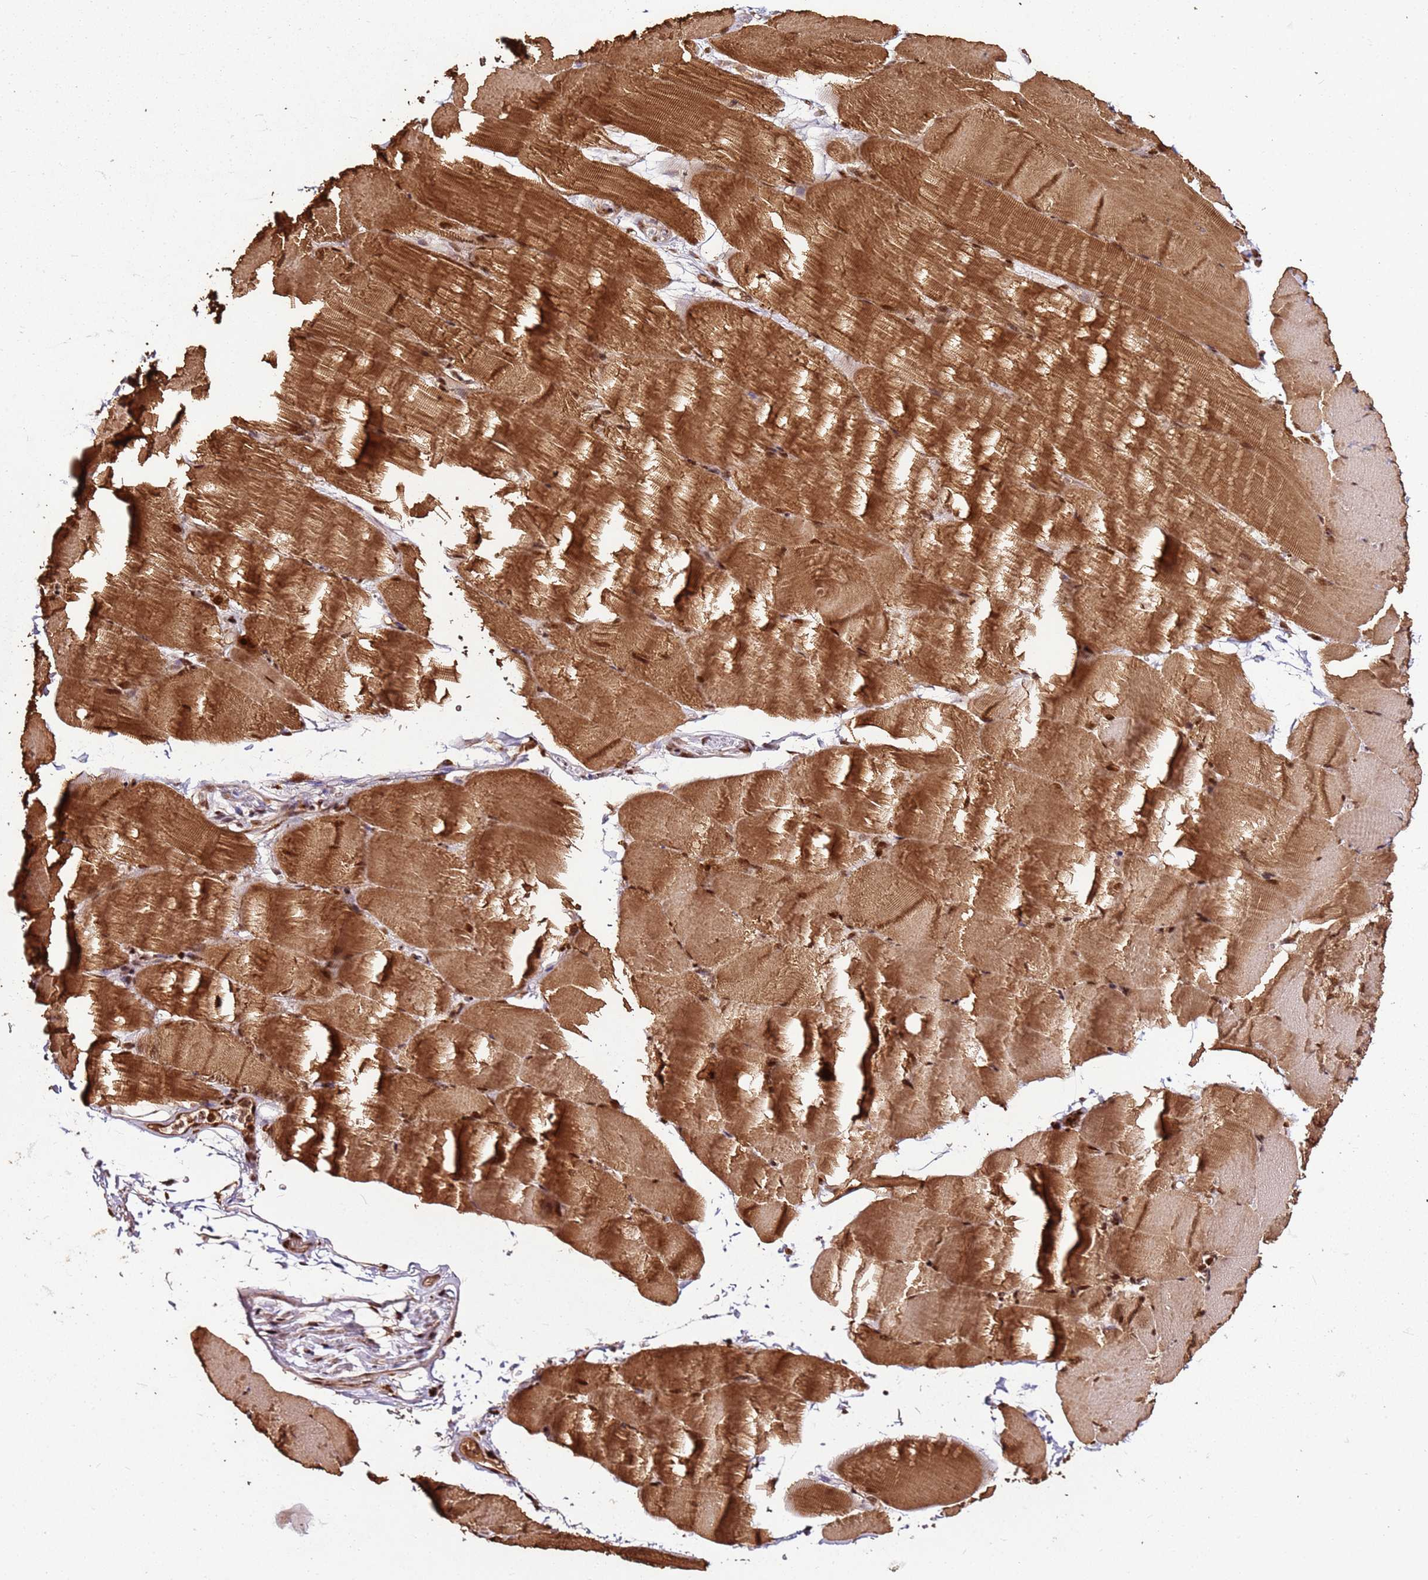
{"staining": {"intensity": "strong", "quantity": ">75%", "location": "cytoplasmic/membranous,nuclear"}, "tissue": "skeletal muscle", "cell_type": "Myocytes", "image_type": "normal", "snomed": [{"axis": "morphology", "description": "Normal tissue, NOS"}, {"axis": "topography", "description": "Skeletal muscle"}, {"axis": "topography", "description": "Parathyroid gland"}], "caption": "Immunohistochemistry (IHC) histopathology image of benign skeletal muscle: skeletal muscle stained using immunohistochemistry (IHC) displays high levels of strong protein expression localized specifically in the cytoplasmic/membranous,nuclear of myocytes, appearing as a cytoplasmic/membranous,nuclear brown color.", "gene": "XRN2", "patient": {"sex": "female", "age": 37}}